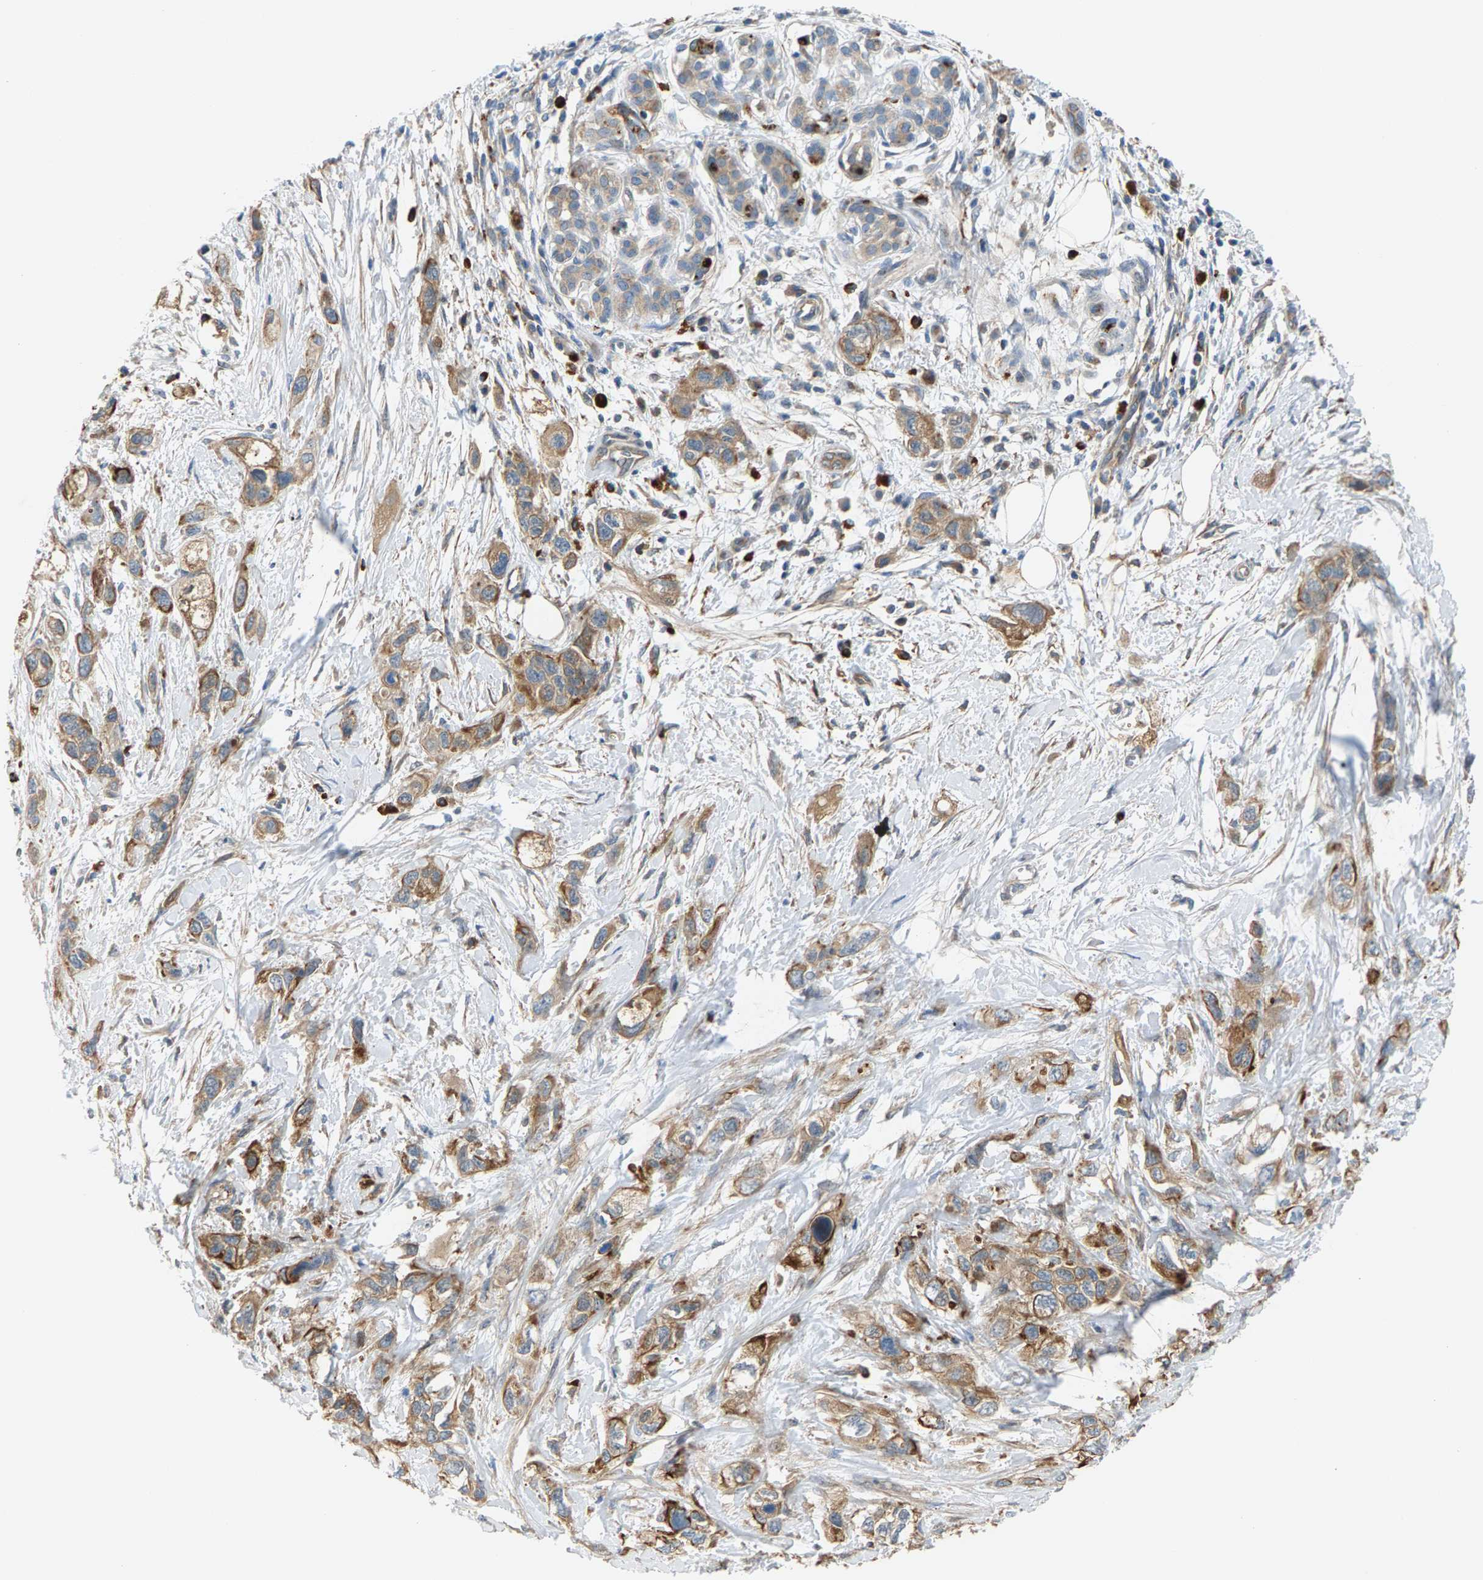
{"staining": {"intensity": "moderate", "quantity": ">75%", "location": "cytoplasmic/membranous"}, "tissue": "pancreatic cancer", "cell_type": "Tumor cells", "image_type": "cancer", "snomed": [{"axis": "morphology", "description": "Adenocarcinoma, NOS"}, {"axis": "topography", "description": "Pancreas"}], "caption": "Pancreatic cancer (adenocarcinoma) was stained to show a protein in brown. There is medium levels of moderate cytoplasmic/membranous staining in about >75% of tumor cells. (DAB (3,3'-diaminobenzidine) IHC with brightfield microscopy, high magnification).", "gene": "PDCL", "patient": {"sex": "male", "age": 74}}